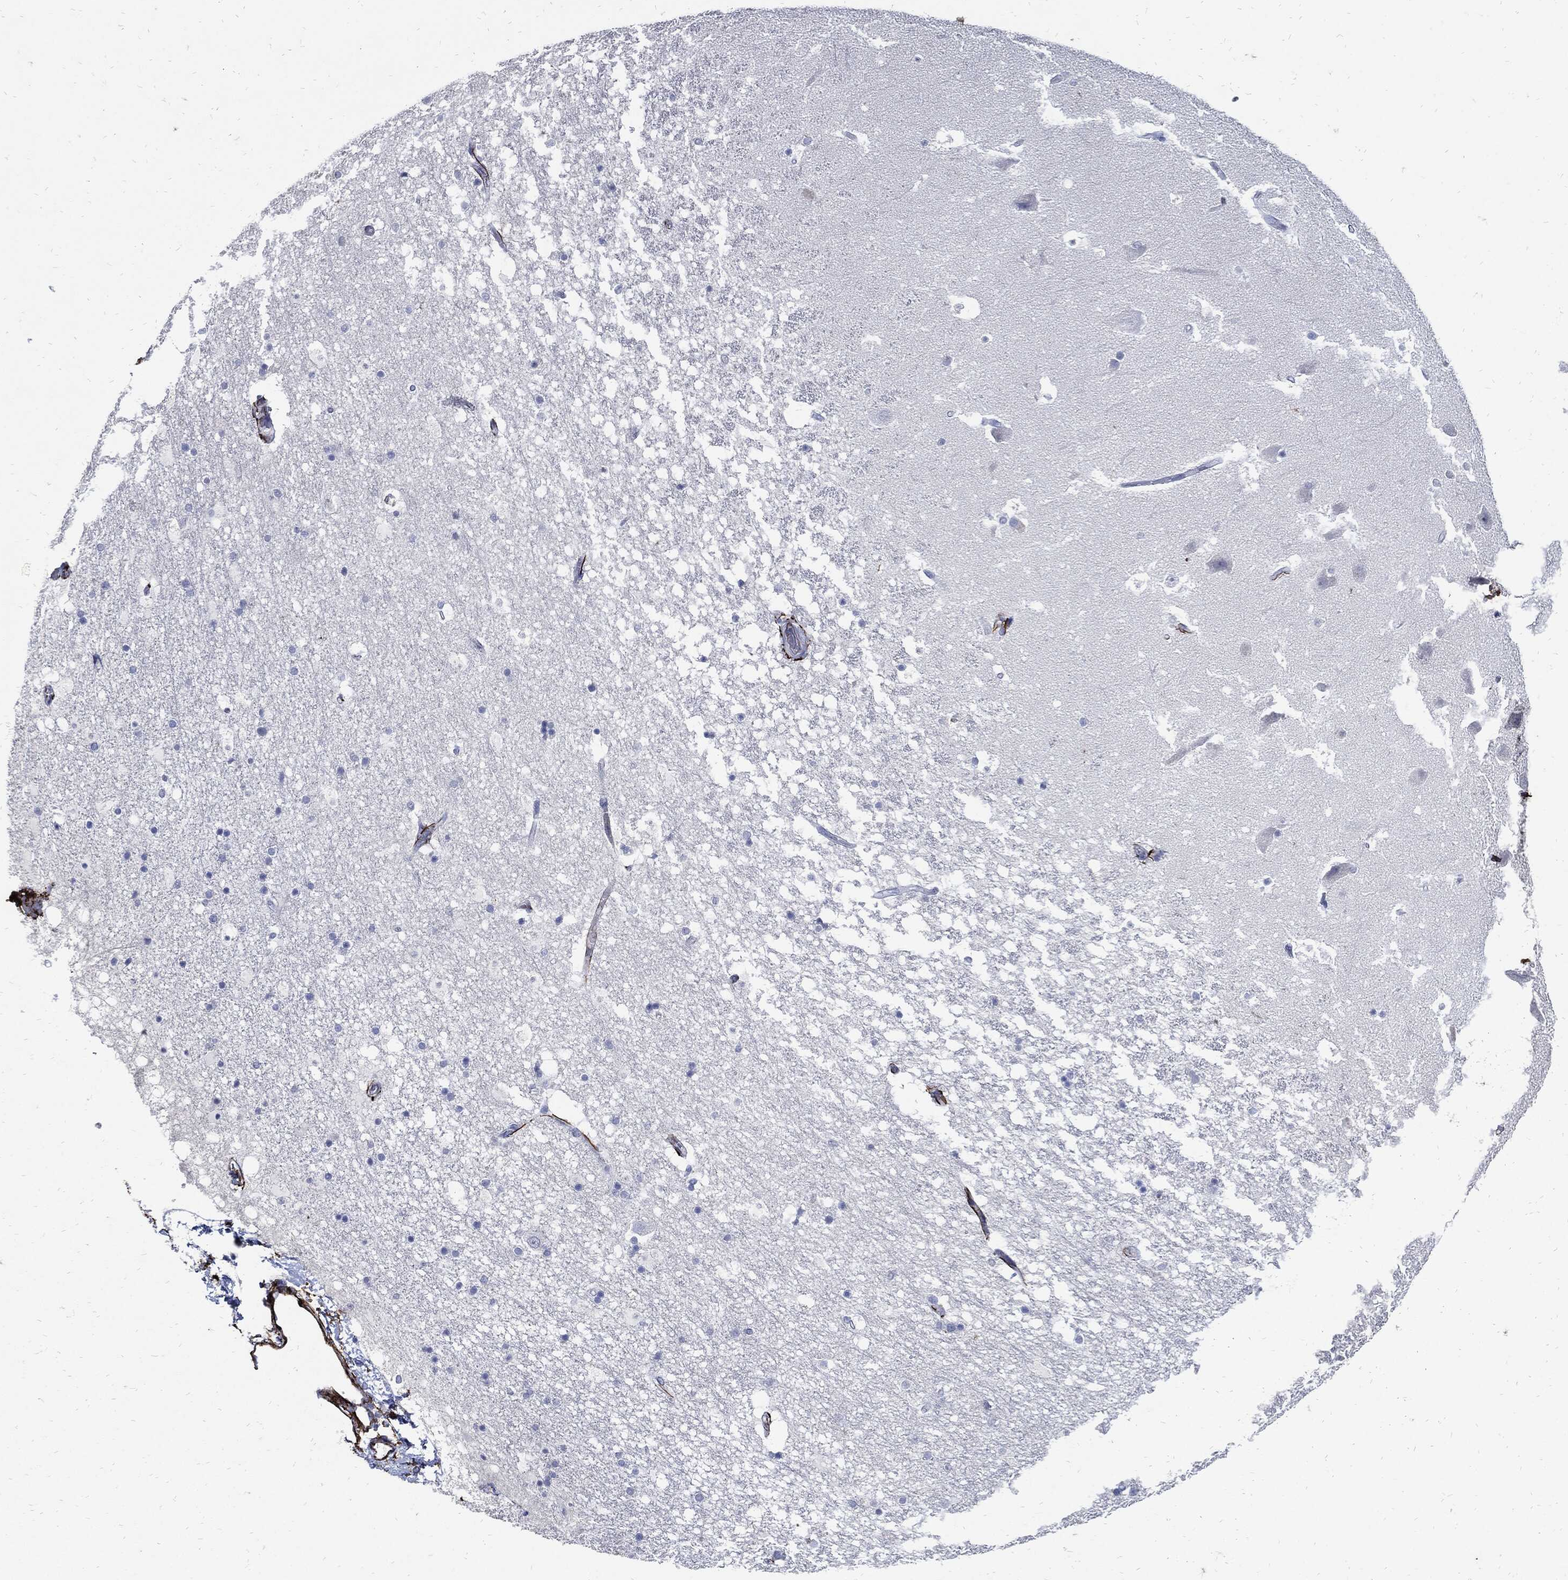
{"staining": {"intensity": "negative", "quantity": "none", "location": "none"}, "tissue": "hippocampus", "cell_type": "Glial cells", "image_type": "normal", "snomed": [{"axis": "morphology", "description": "Normal tissue, NOS"}, {"axis": "topography", "description": "Hippocampus"}], "caption": "A high-resolution image shows immunohistochemistry (IHC) staining of unremarkable hippocampus, which shows no significant expression in glial cells. Brightfield microscopy of immunohistochemistry (IHC) stained with DAB (3,3'-diaminobenzidine) (brown) and hematoxylin (blue), captured at high magnification.", "gene": "FBN1", "patient": {"sex": "male", "age": 51}}